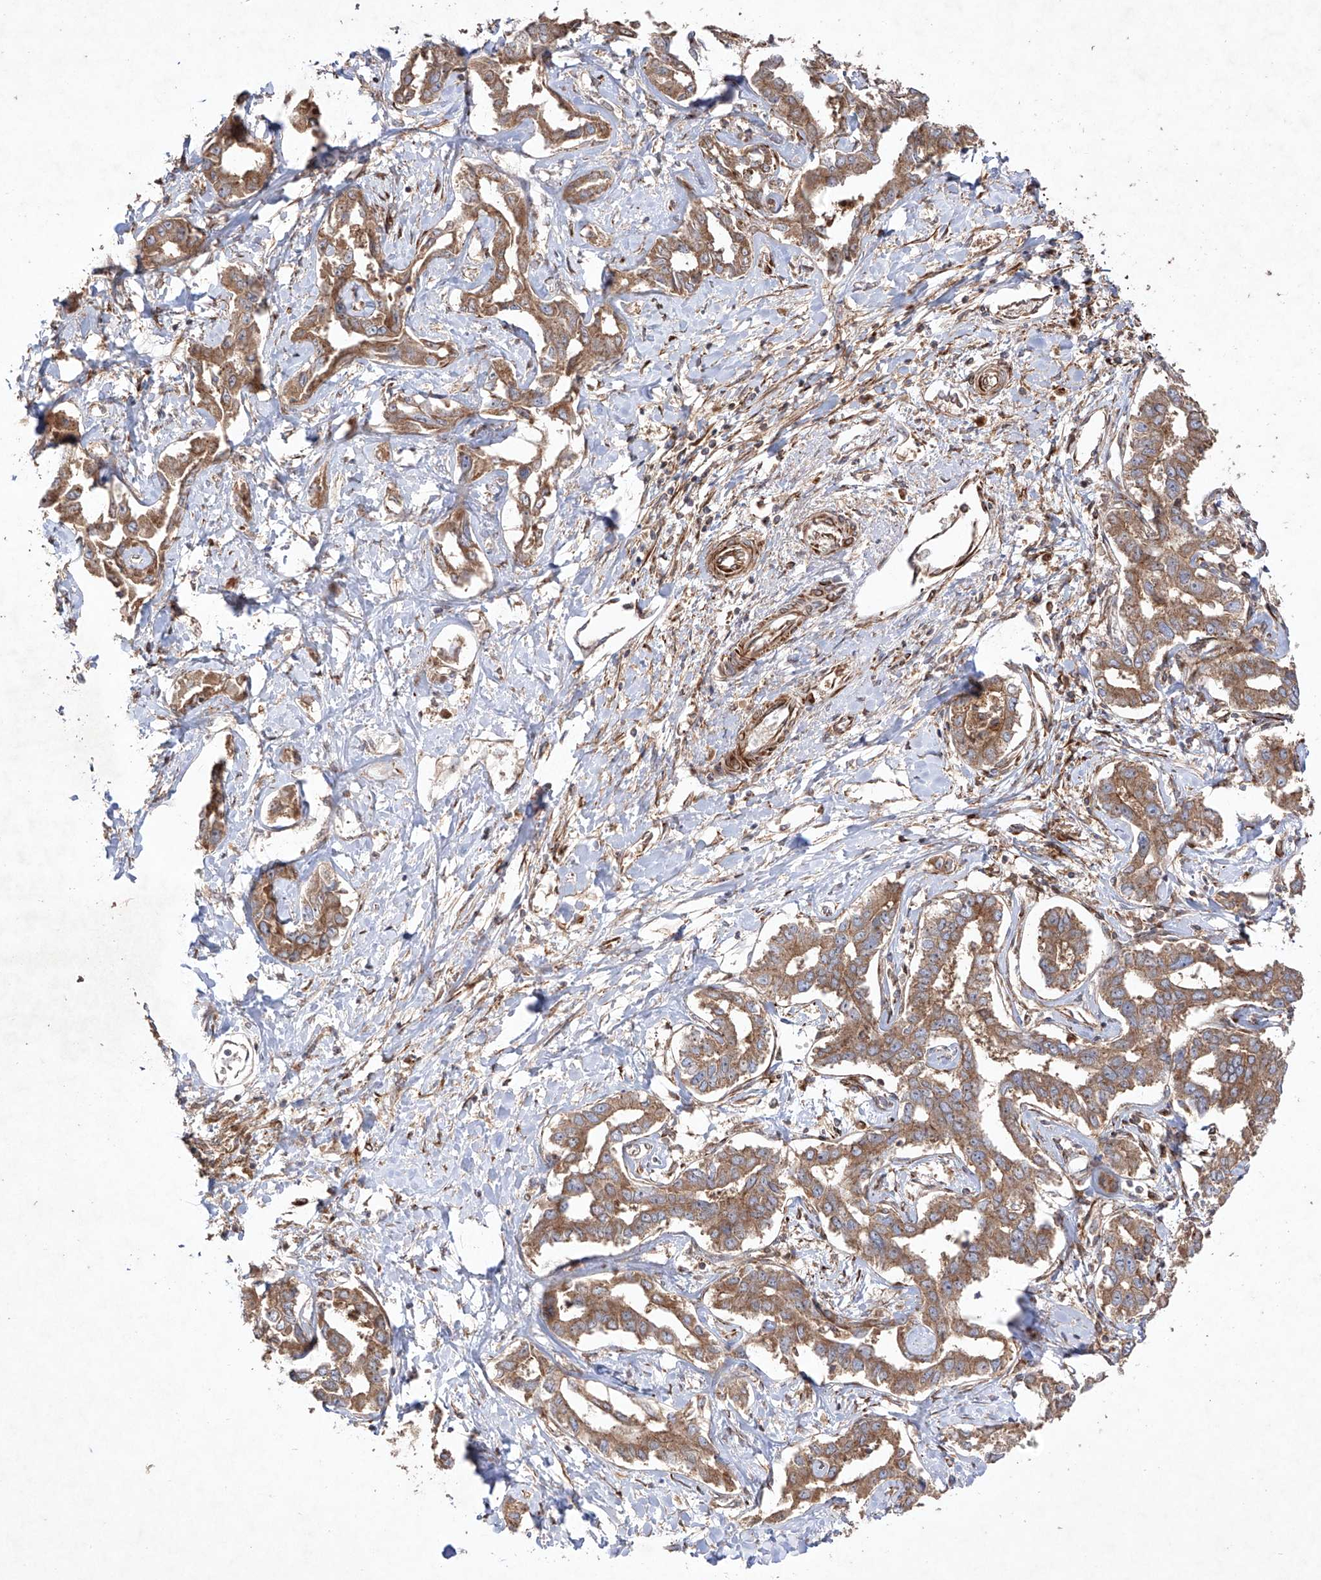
{"staining": {"intensity": "moderate", "quantity": ">75%", "location": "cytoplasmic/membranous"}, "tissue": "liver cancer", "cell_type": "Tumor cells", "image_type": "cancer", "snomed": [{"axis": "morphology", "description": "Cholangiocarcinoma"}, {"axis": "topography", "description": "Liver"}], "caption": "Immunohistochemistry (IHC) photomicrograph of neoplastic tissue: cholangiocarcinoma (liver) stained using immunohistochemistry (IHC) shows medium levels of moderate protein expression localized specifically in the cytoplasmic/membranous of tumor cells, appearing as a cytoplasmic/membranous brown color.", "gene": "YKT6", "patient": {"sex": "male", "age": 59}}